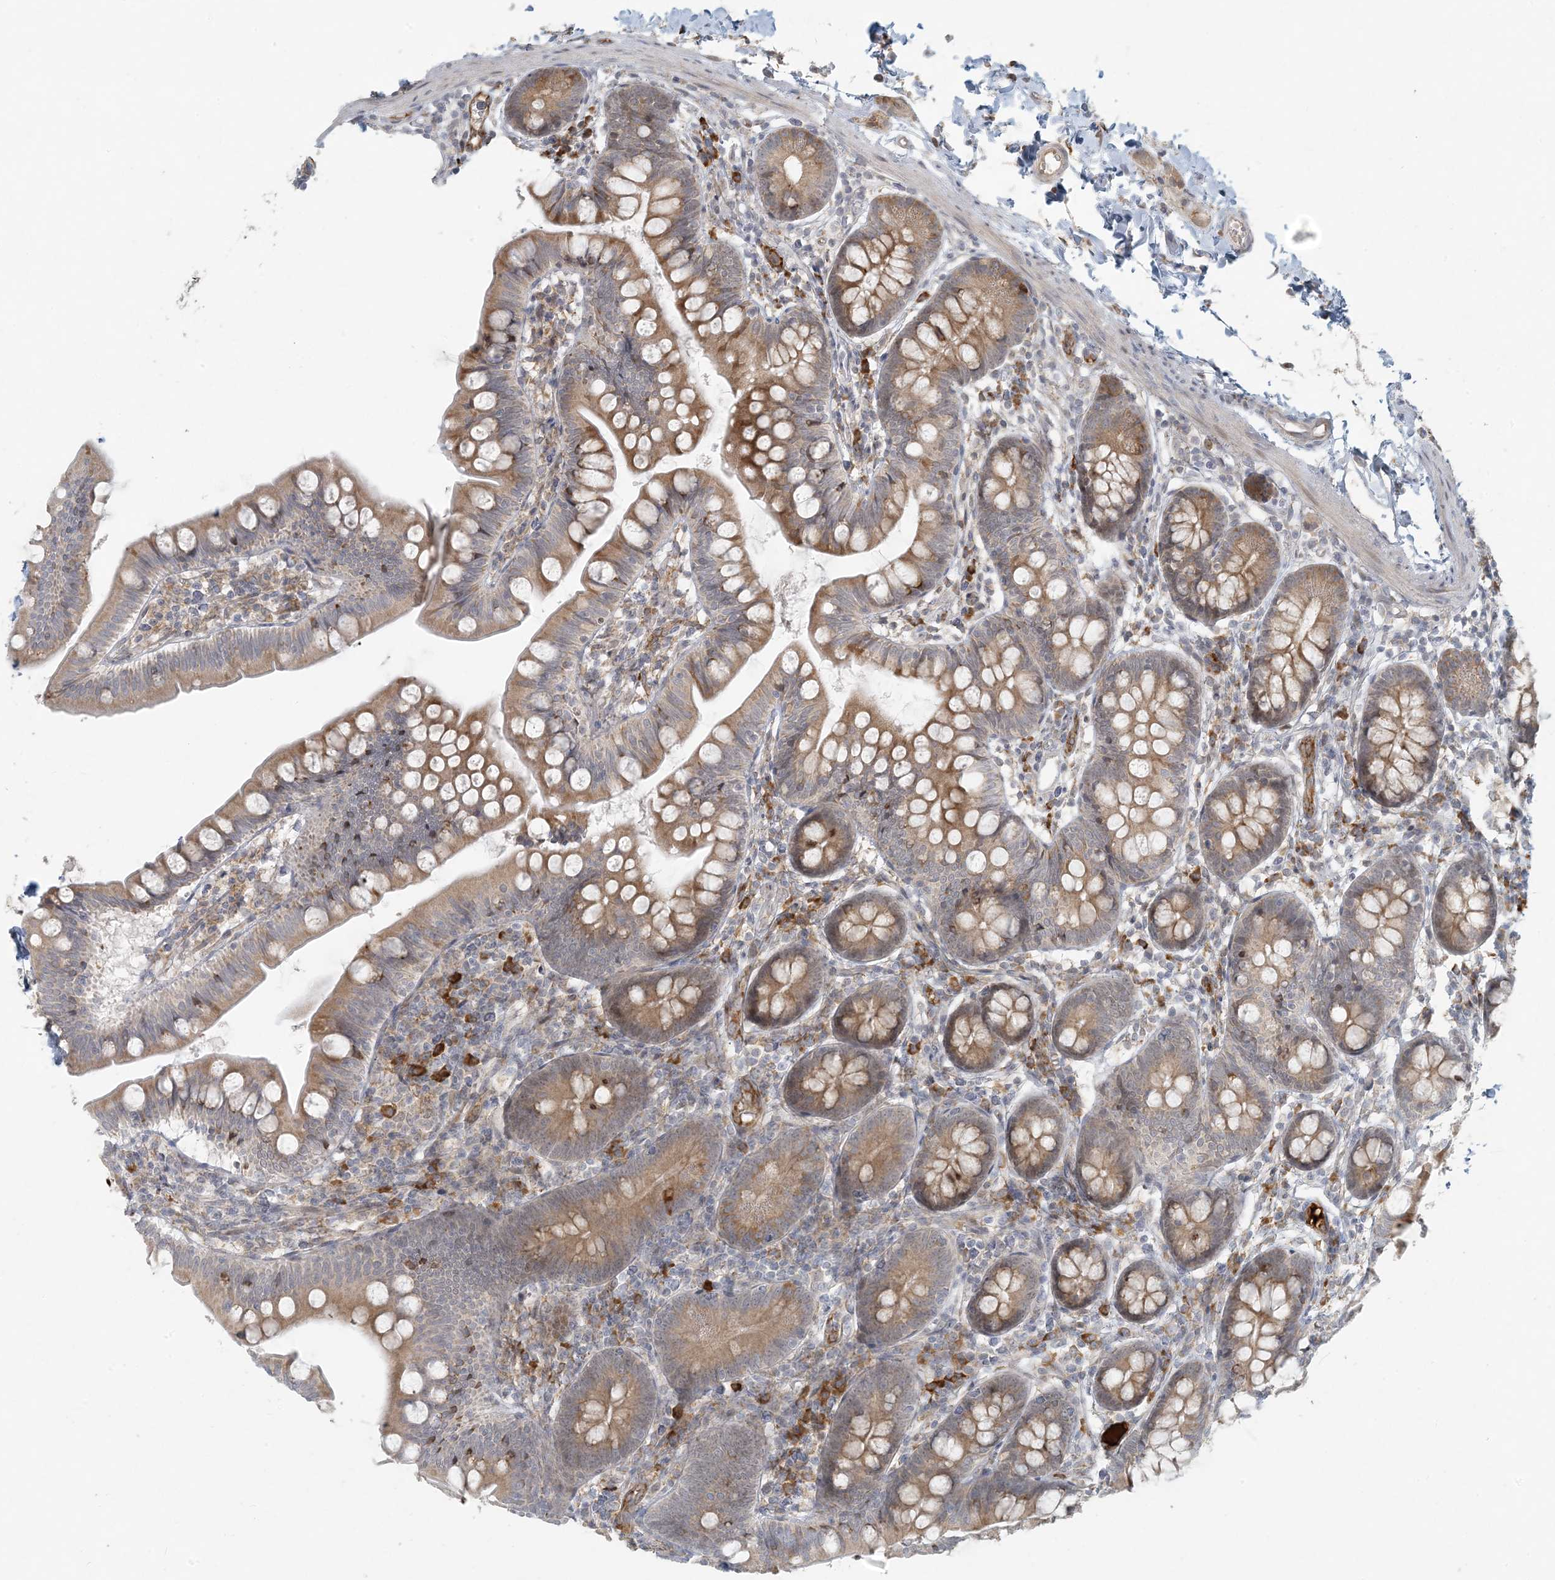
{"staining": {"intensity": "moderate", "quantity": ">75%", "location": "cytoplasmic/membranous"}, "tissue": "small intestine", "cell_type": "Glandular cells", "image_type": "normal", "snomed": [{"axis": "morphology", "description": "Normal tissue, NOS"}, {"axis": "topography", "description": "Small intestine"}], "caption": "Immunohistochemical staining of unremarkable small intestine demonstrates moderate cytoplasmic/membranous protein staining in approximately >75% of glandular cells. The staining is performed using DAB (3,3'-diaminobenzidine) brown chromogen to label protein expression. The nuclei are counter-stained blue using hematoxylin.", "gene": "HACL1", "patient": {"sex": "male", "age": 7}}